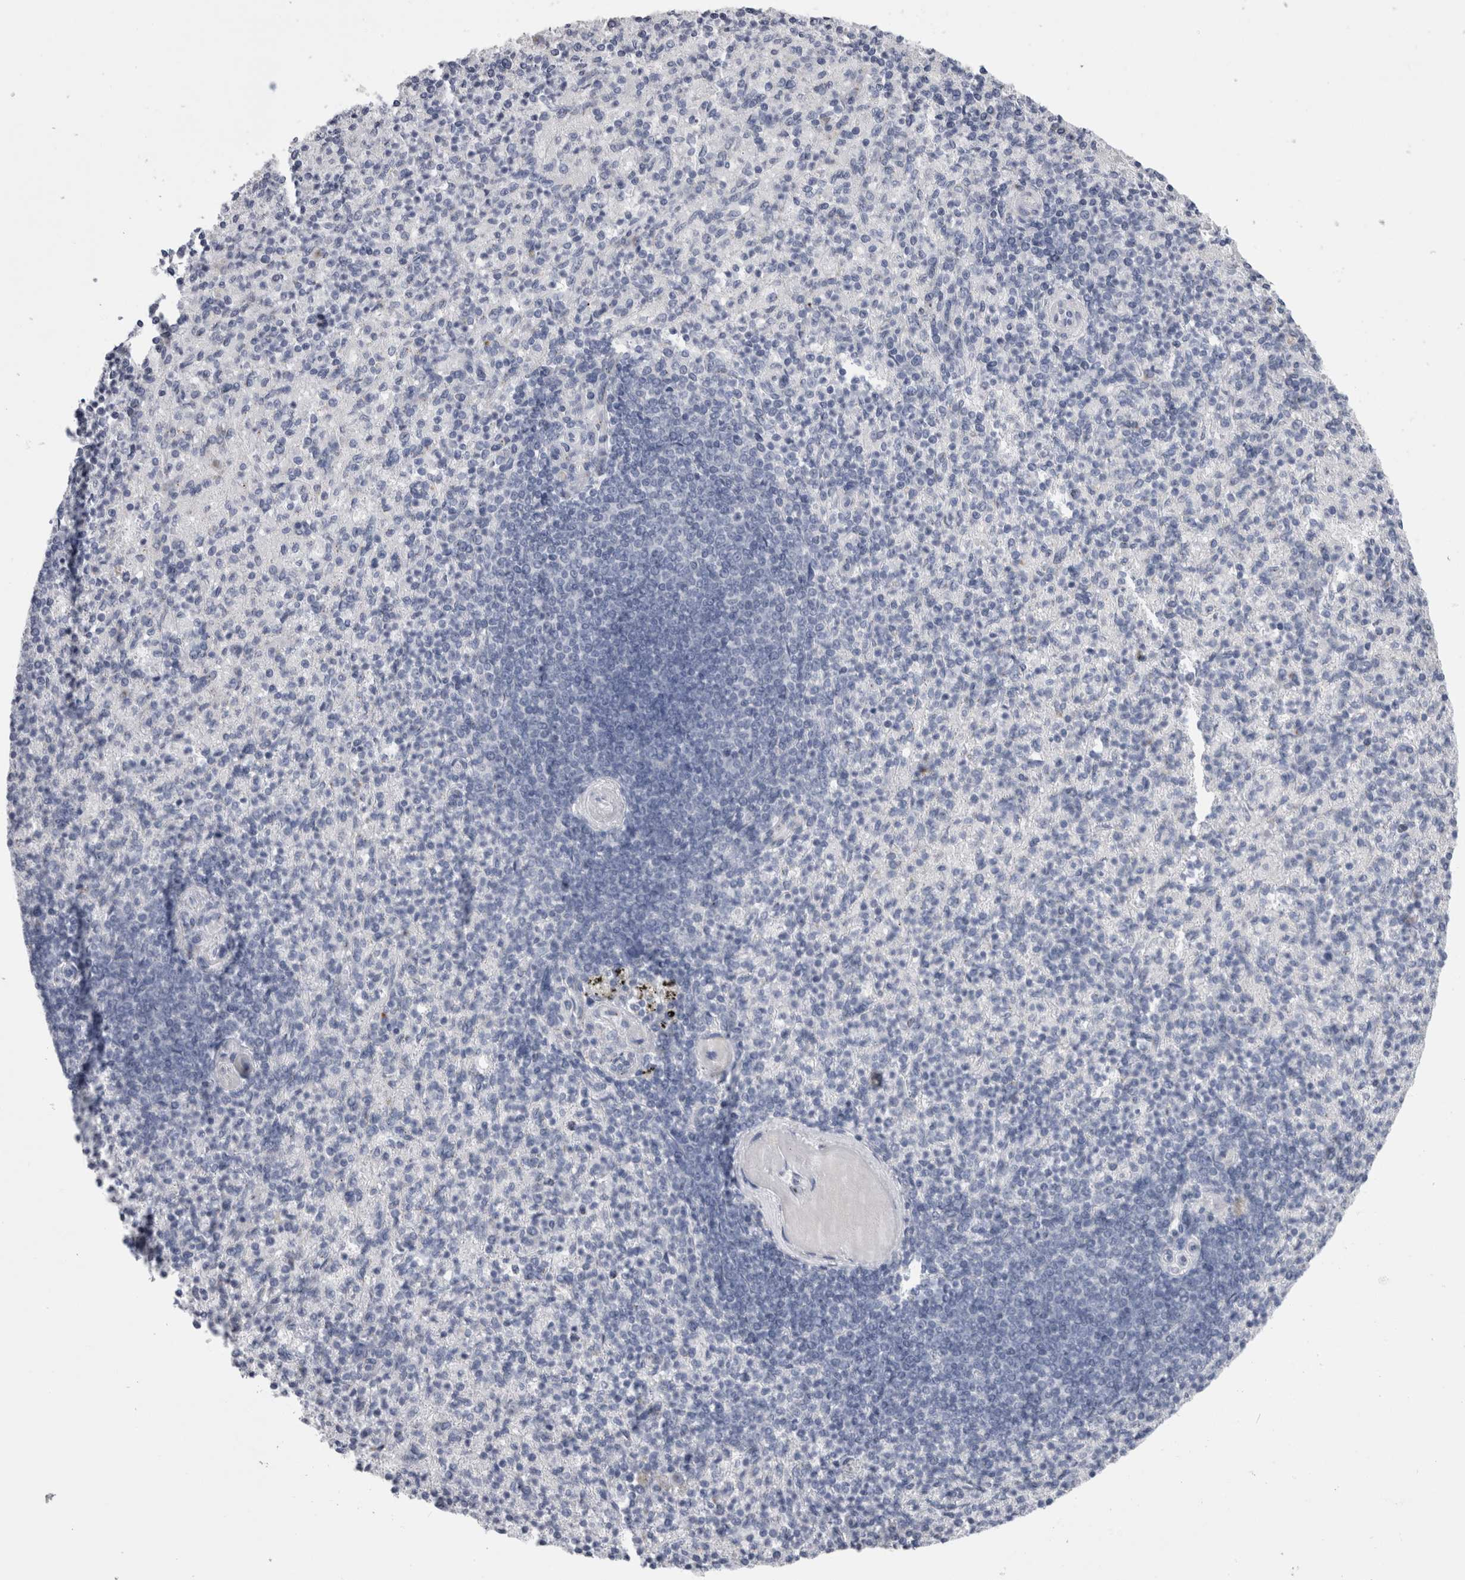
{"staining": {"intensity": "negative", "quantity": "none", "location": "none"}, "tissue": "spleen", "cell_type": "Cells in red pulp", "image_type": "normal", "snomed": [{"axis": "morphology", "description": "Normal tissue, NOS"}, {"axis": "topography", "description": "Spleen"}], "caption": "Immunohistochemistry of normal spleen reveals no expression in cells in red pulp.", "gene": "AKAP9", "patient": {"sex": "female", "age": 74}}